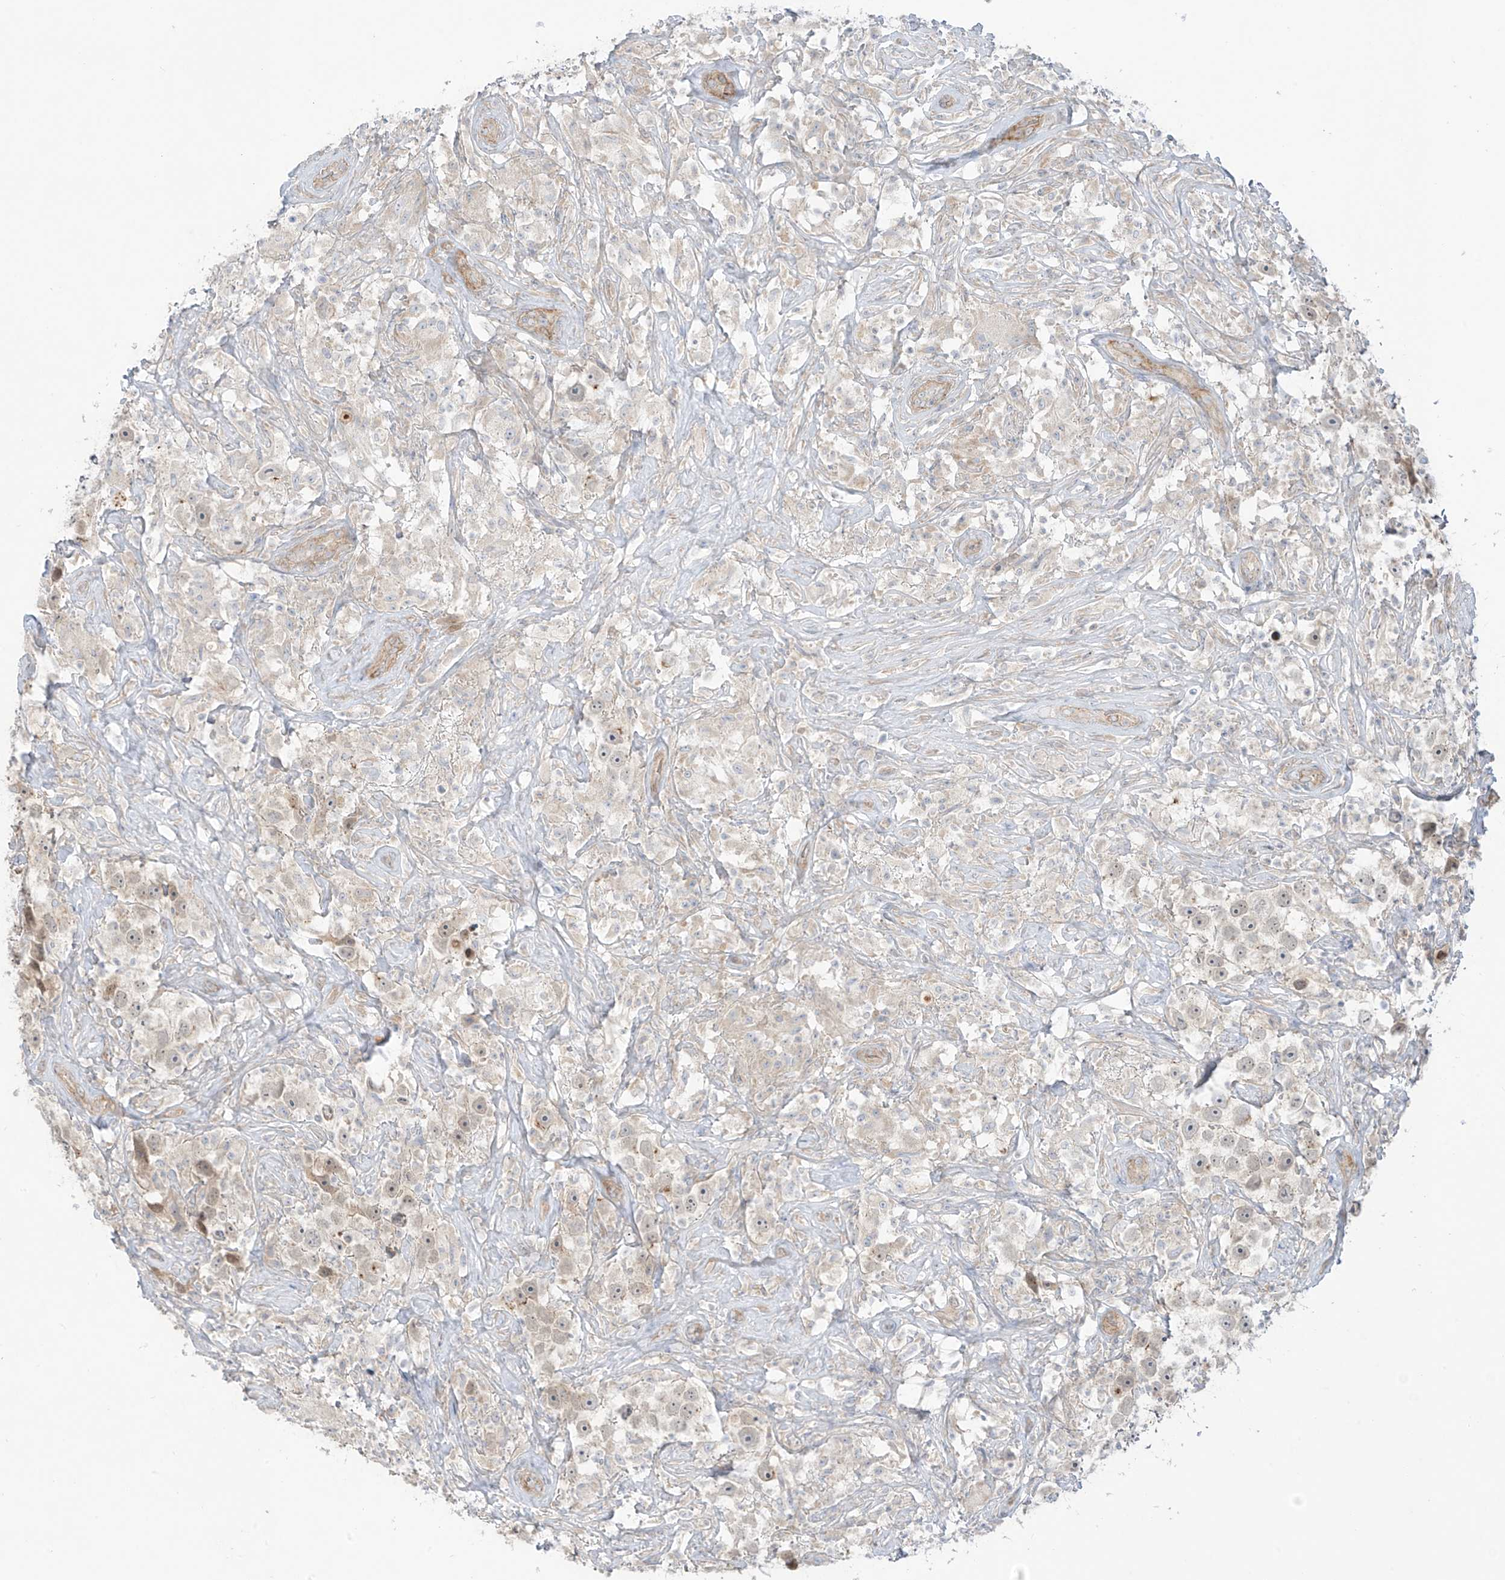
{"staining": {"intensity": "negative", "quantity": "none", "location": "none"}, "tissue": "testis cancer", "cell_type": "Tumor cells", "image_type": "cancer", "snomed": [{"axis": "morphology", "description": "Seminoma, NOS"}, {"axis": "topography", "description": "Testis"}], "caption": "This is a histopathology image of immunohistochemistry (IHC) staining of testis cancer, which shows no positivity in tumor cells.", "gene": "EIPR1", "patient": {"sex": "male", "age": 49}}